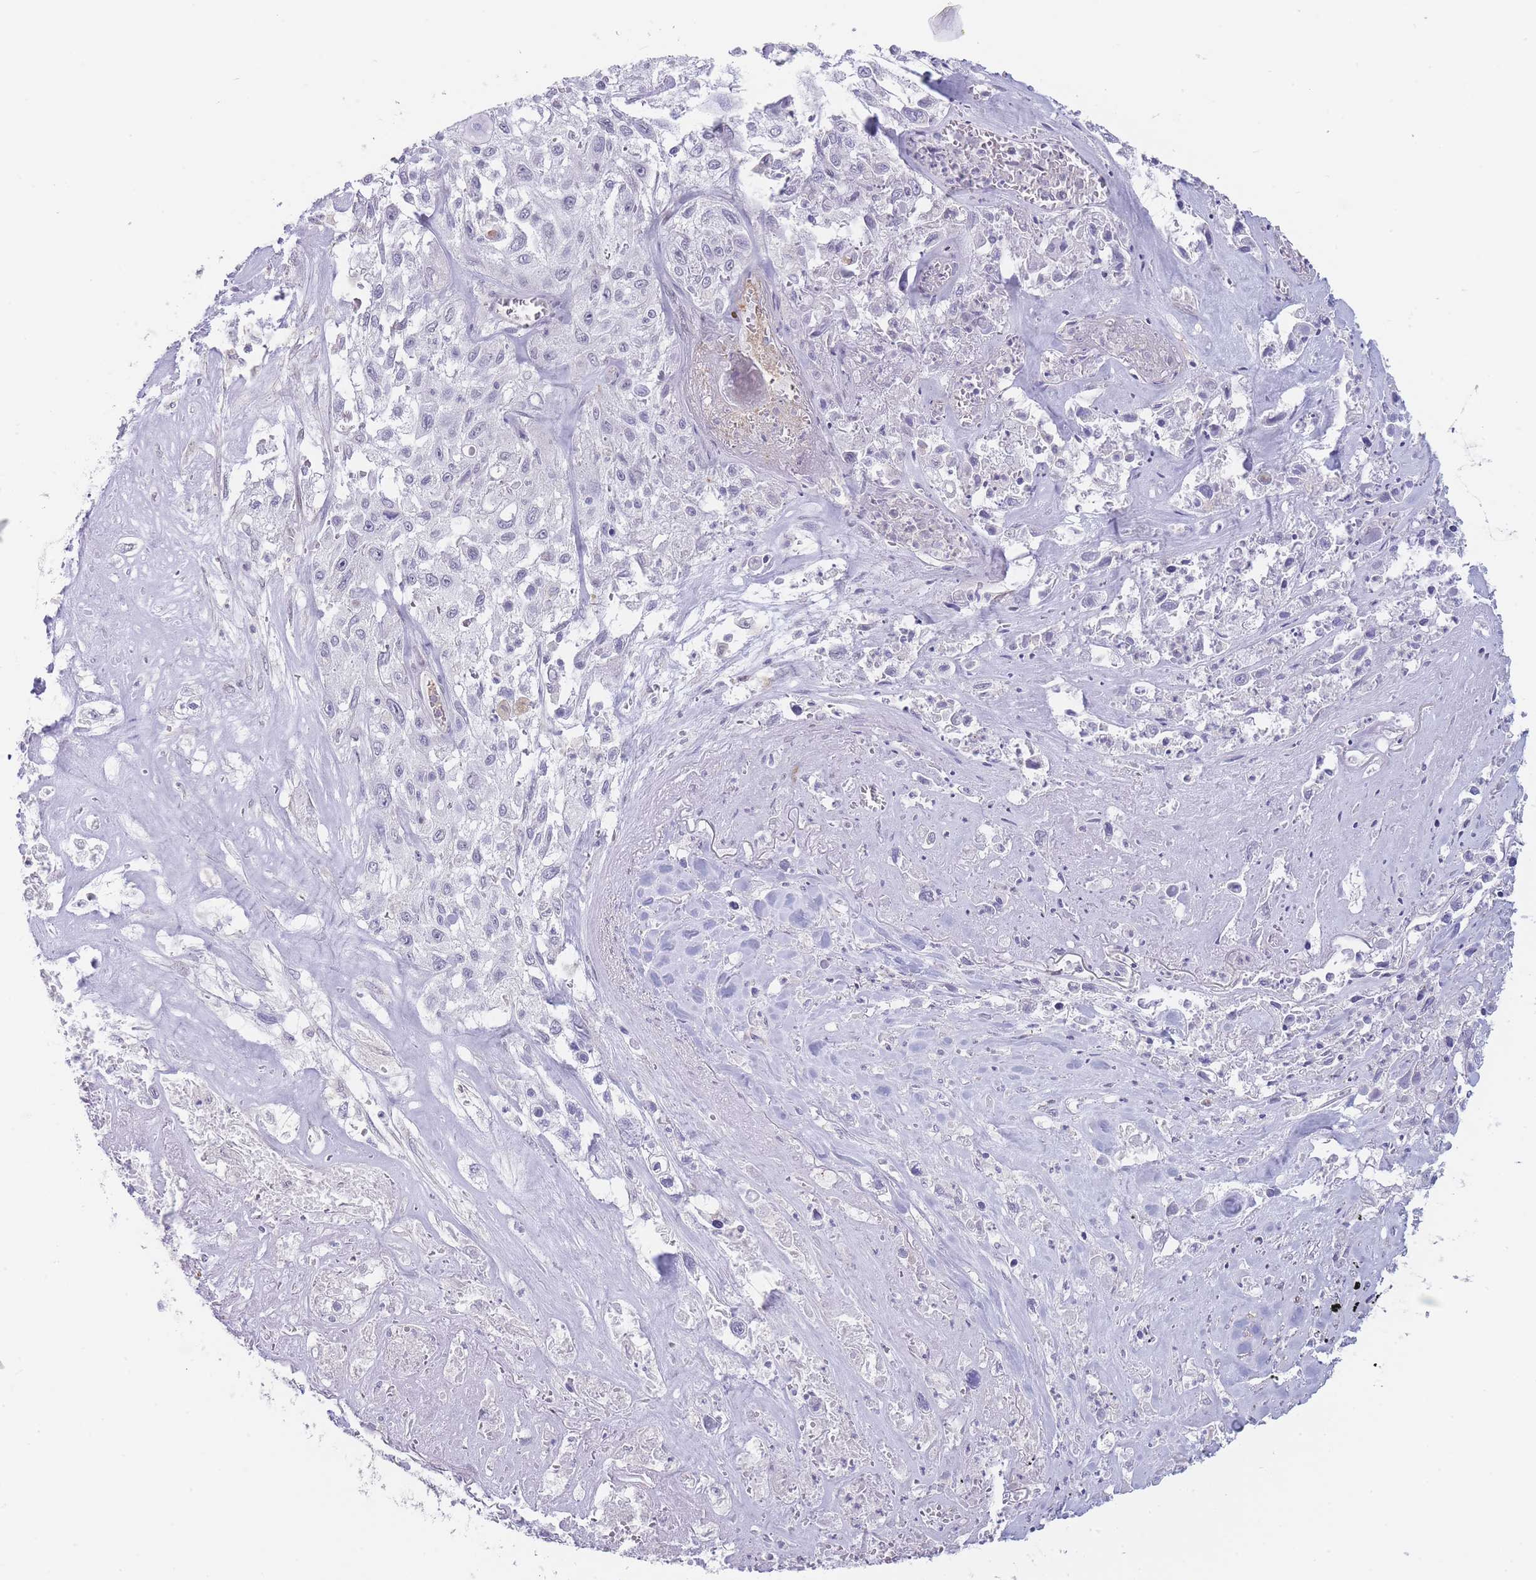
{"staining": {"intensity": "negative", "quantity": "none", "location": "none"}, "tissue": "lung cancer", "cell_type": "Tumor cells", "image_type": "cancer", "snomed": [{"axis": "morphology", "description": "Squamous cell carcinoma, NOS"}, {"axis": "topography", "description": "Lung"}], "caption": "Photomicrograph shows no significant protein staining in tumor cells of squamous cell carcinoma (lung). (DAB (3,3'-diaminobenzidine) immunohistochemistry with hematoxylin counter stain).", "gene": "ASAP3", "patient": {"sex": "female", "age": 69}}